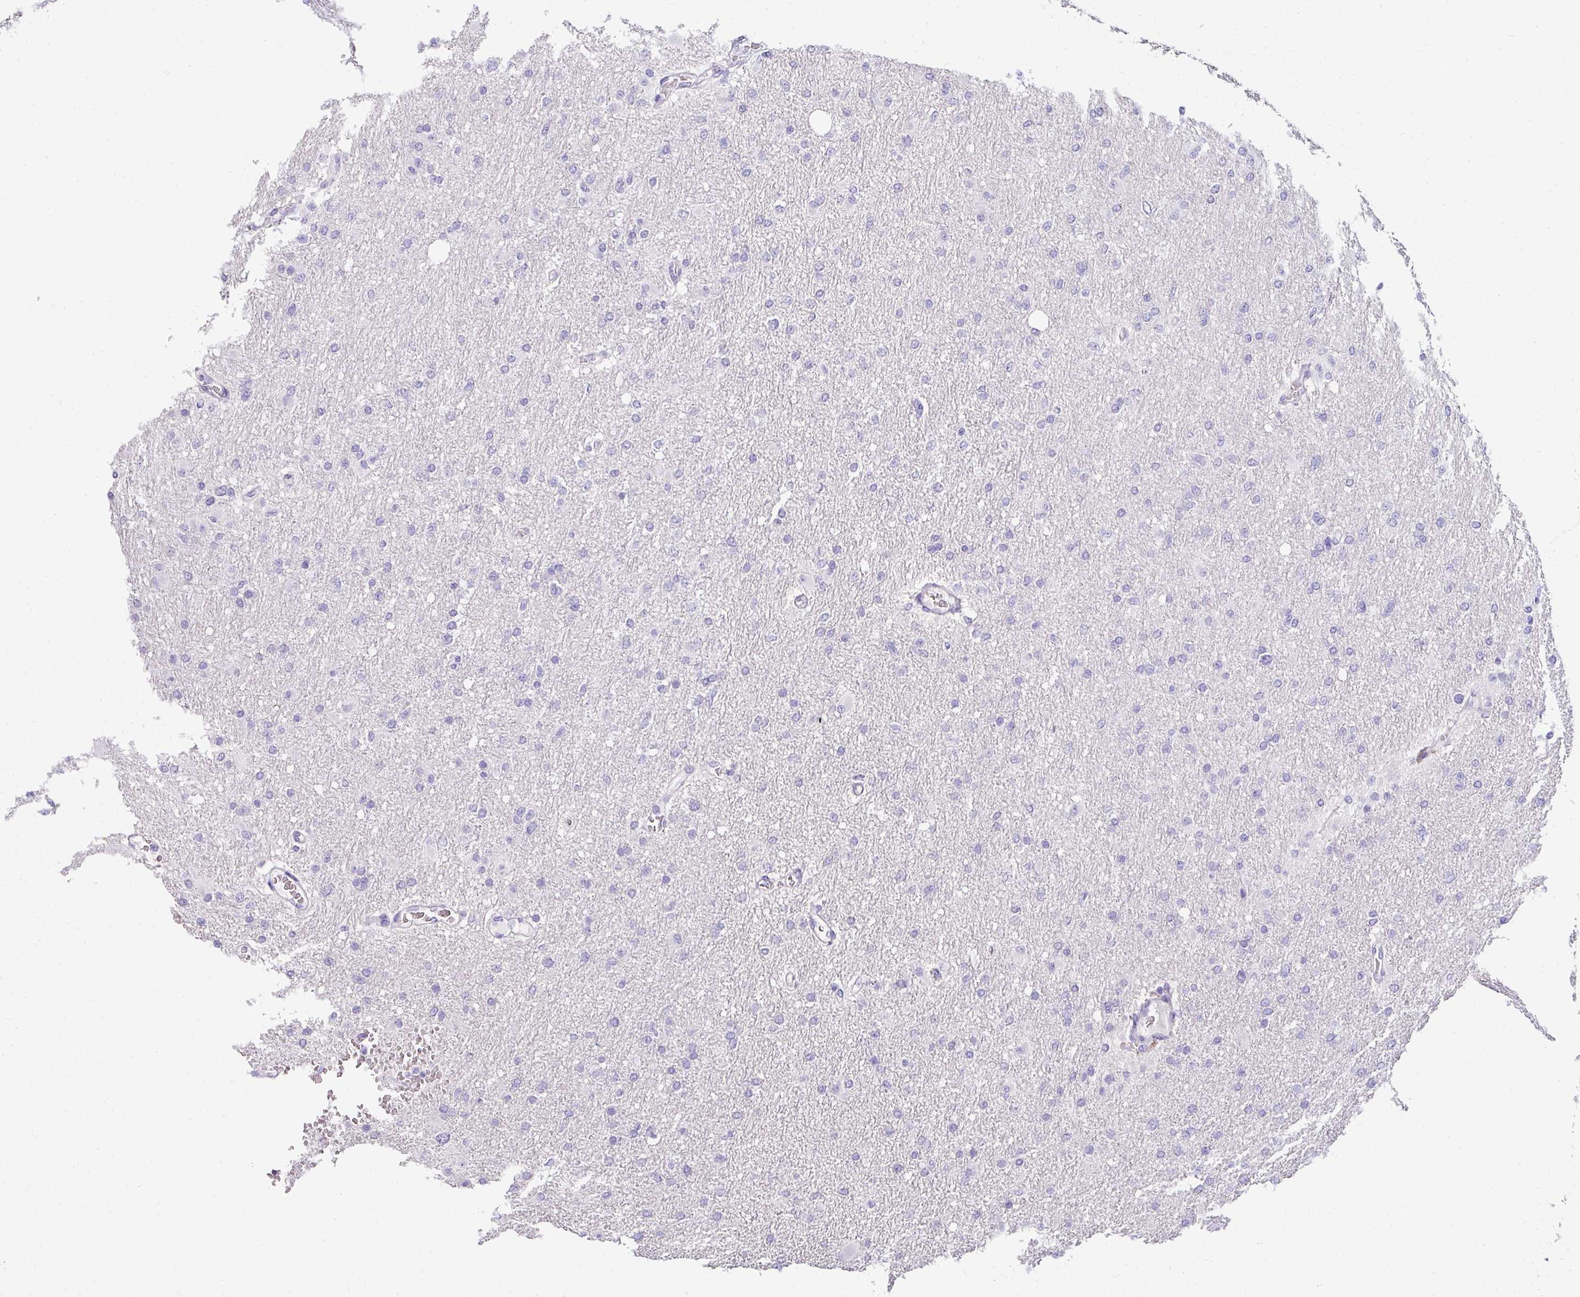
{"staining": {"intensity": "negative", "quantity": "none", "location": "none"}, "tissue": "glioma", "cell_type": "Tumor cells", "image_type": "cancer", "snomed": [{"axis": "morphology", "description": "Glioma, malignant, High grade"}, {"axis": "topography", "description": "Cerebral cortex"}], "caption": "This is an IHC micrograph of human glioma. There is no expression in tumor cells.", "gene": "NAPSA", "patient": {"sex": "female", "age": 36}}